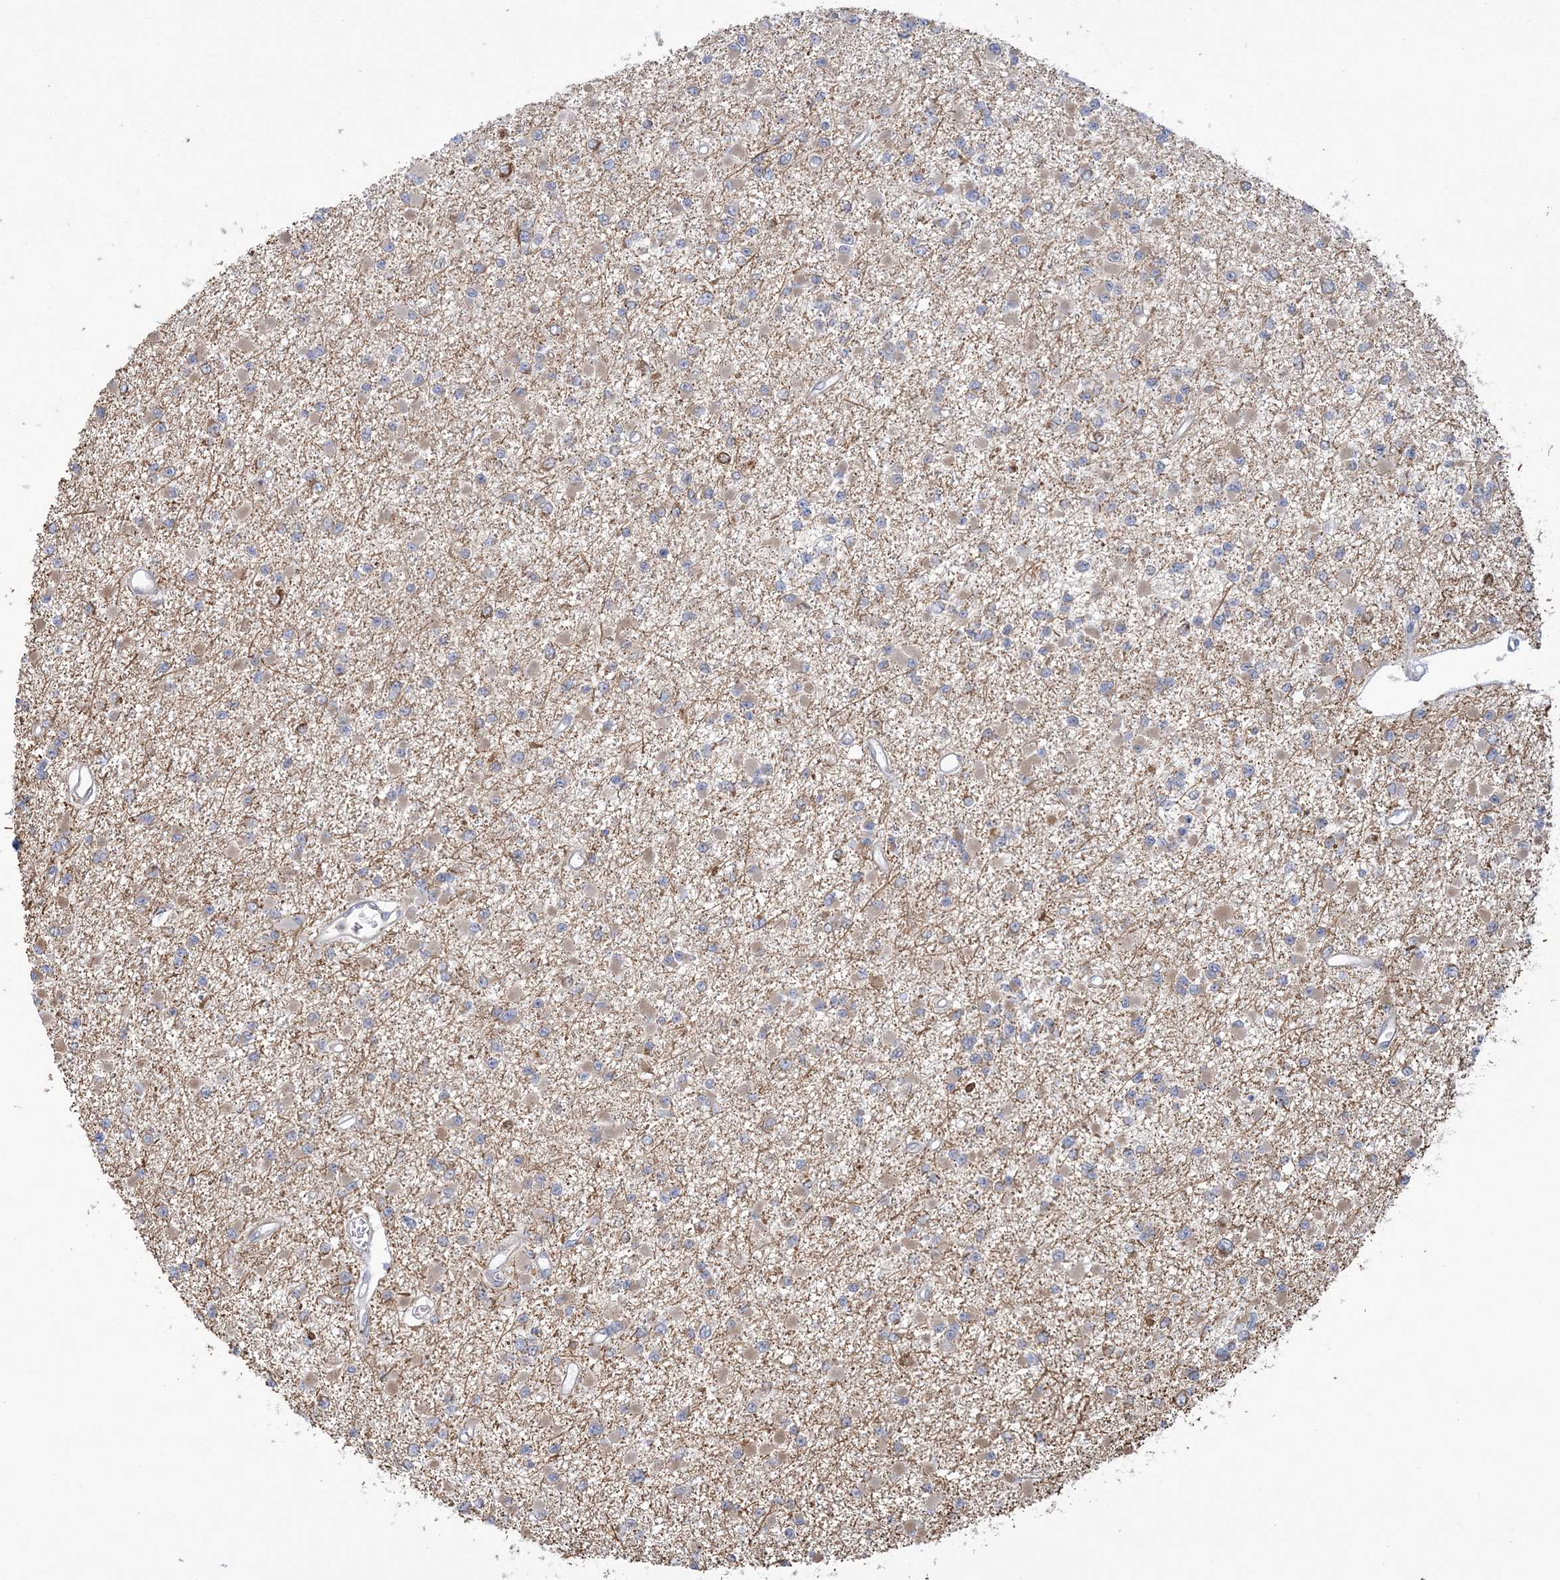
{"staining": {"intensity": "weak", "quantity": "25%-75%", "location": "cytoplasmic/membranous"}, "tissue": "glioma", "cell_type": "Tumor cells", "image_type": "cancer", "snomed": [{"axis": "morphology", "description": "Glioma, malignant, Low grade"}, {"axis": "topography", "description": "Brain"}], "caption": "Immunohistochemical staining of human malignant glioma (low-grade) exhibits weak cytoplasmic/membranous protein staining in about 25%-75% of tumor cells. The protein of interest is shown in brown color, while the nuclei are stained blue.", "gene": "FARSB", "patient": {"sex": "female", "age": 22}}